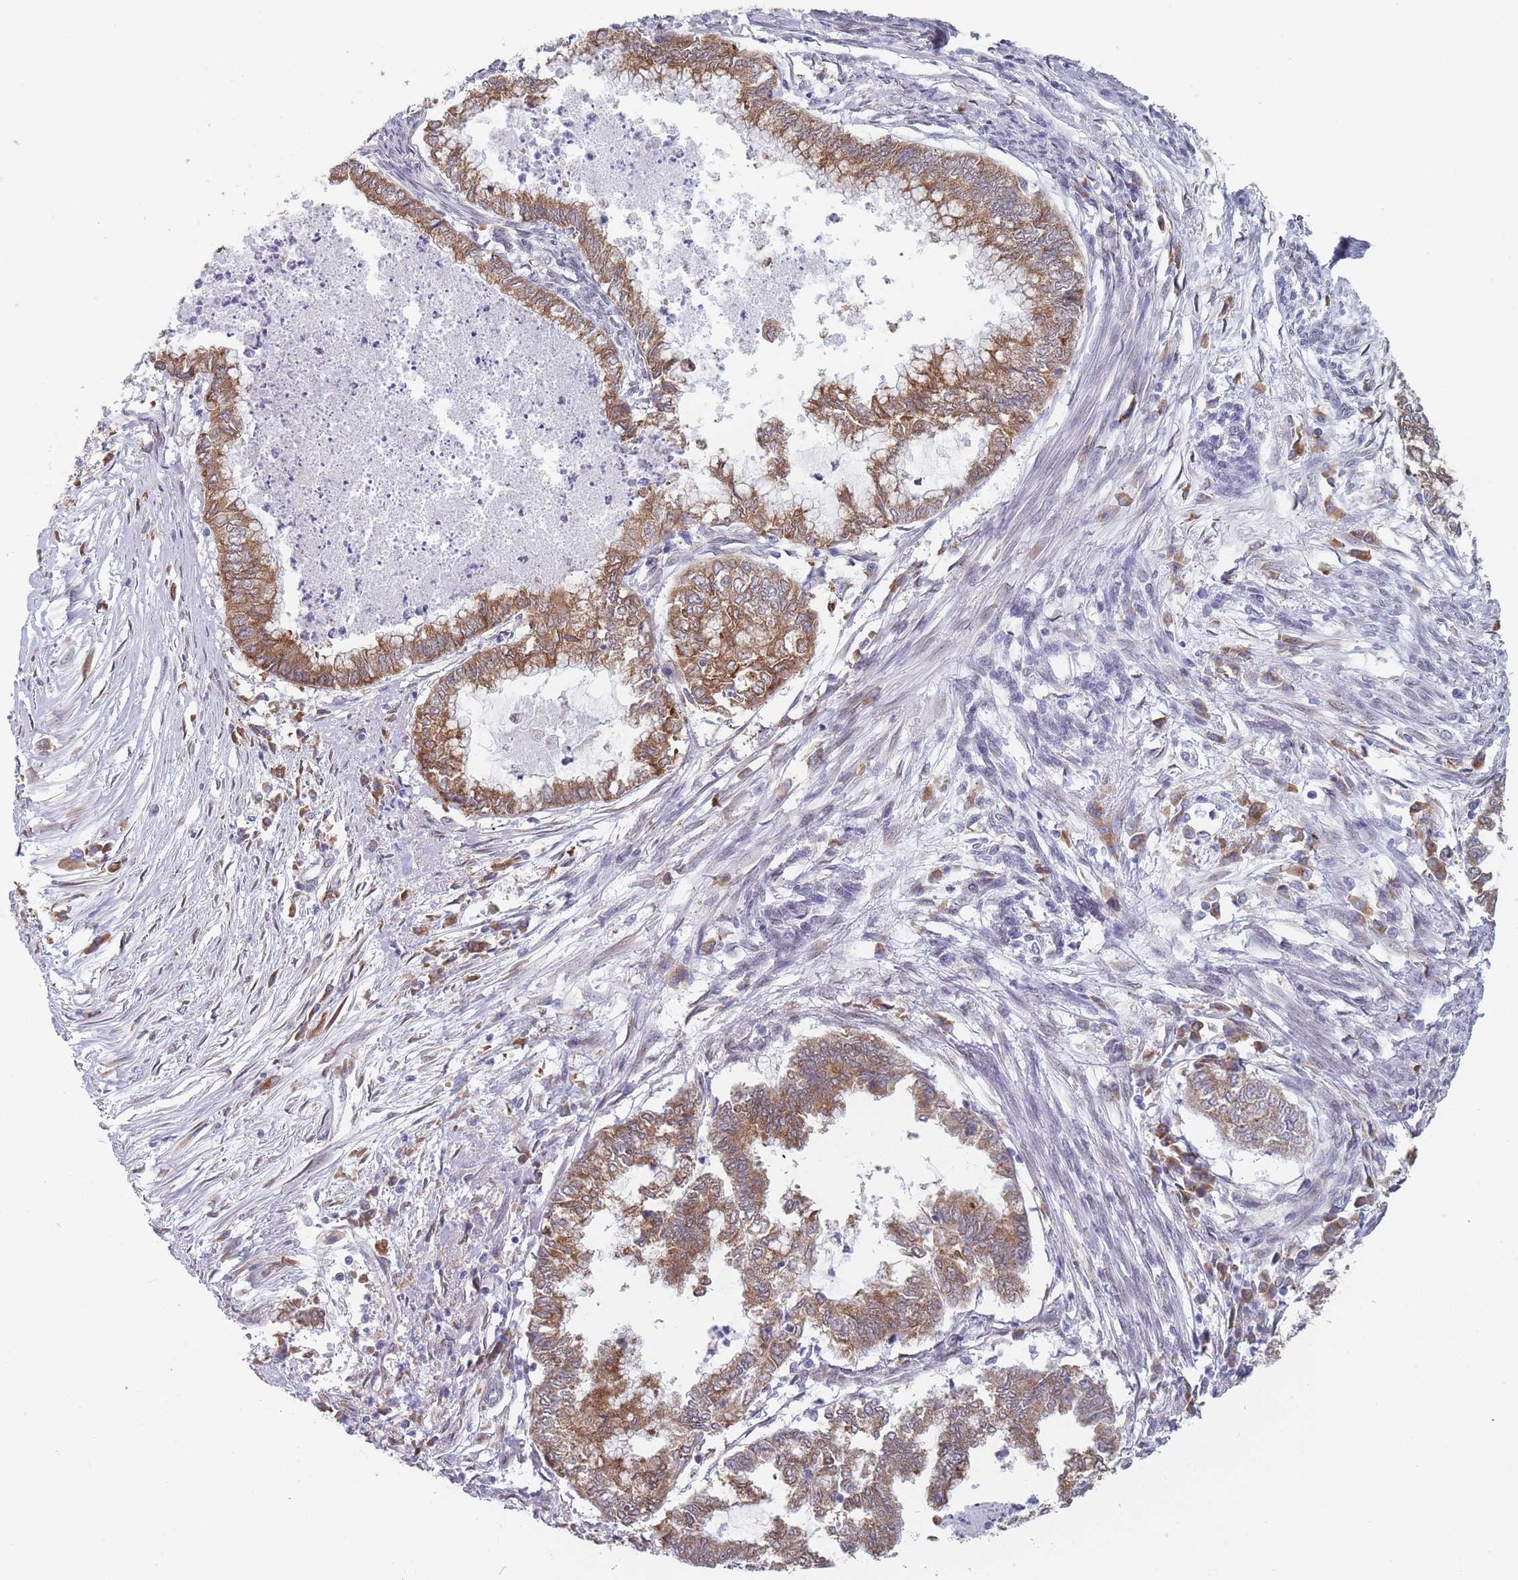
{"staining": {"intensity": "moderate", "quantity": ">75%", "location": "cytoplasmic/membranous"}, "tissue": "endometrial cancer", "cell_type": "Tumor cells", "image_type": "cancer", "snomed": [{"axis": "morphology", "description": "Adenocarcinoma, NOS"}, {"axis": "topography", "description": "Endometrium"}], "caption": "Immunohistochemical staining of human endometrial cancer reveals medium levels of moderate cytoplasmic/membranous protein expression in approximately >75% of tumor cells. (brown staining indicates protein expression, while blue staining denotes nuclei).", "gene": "TMED10", "patient": {"sex": "female", "age": 79}}